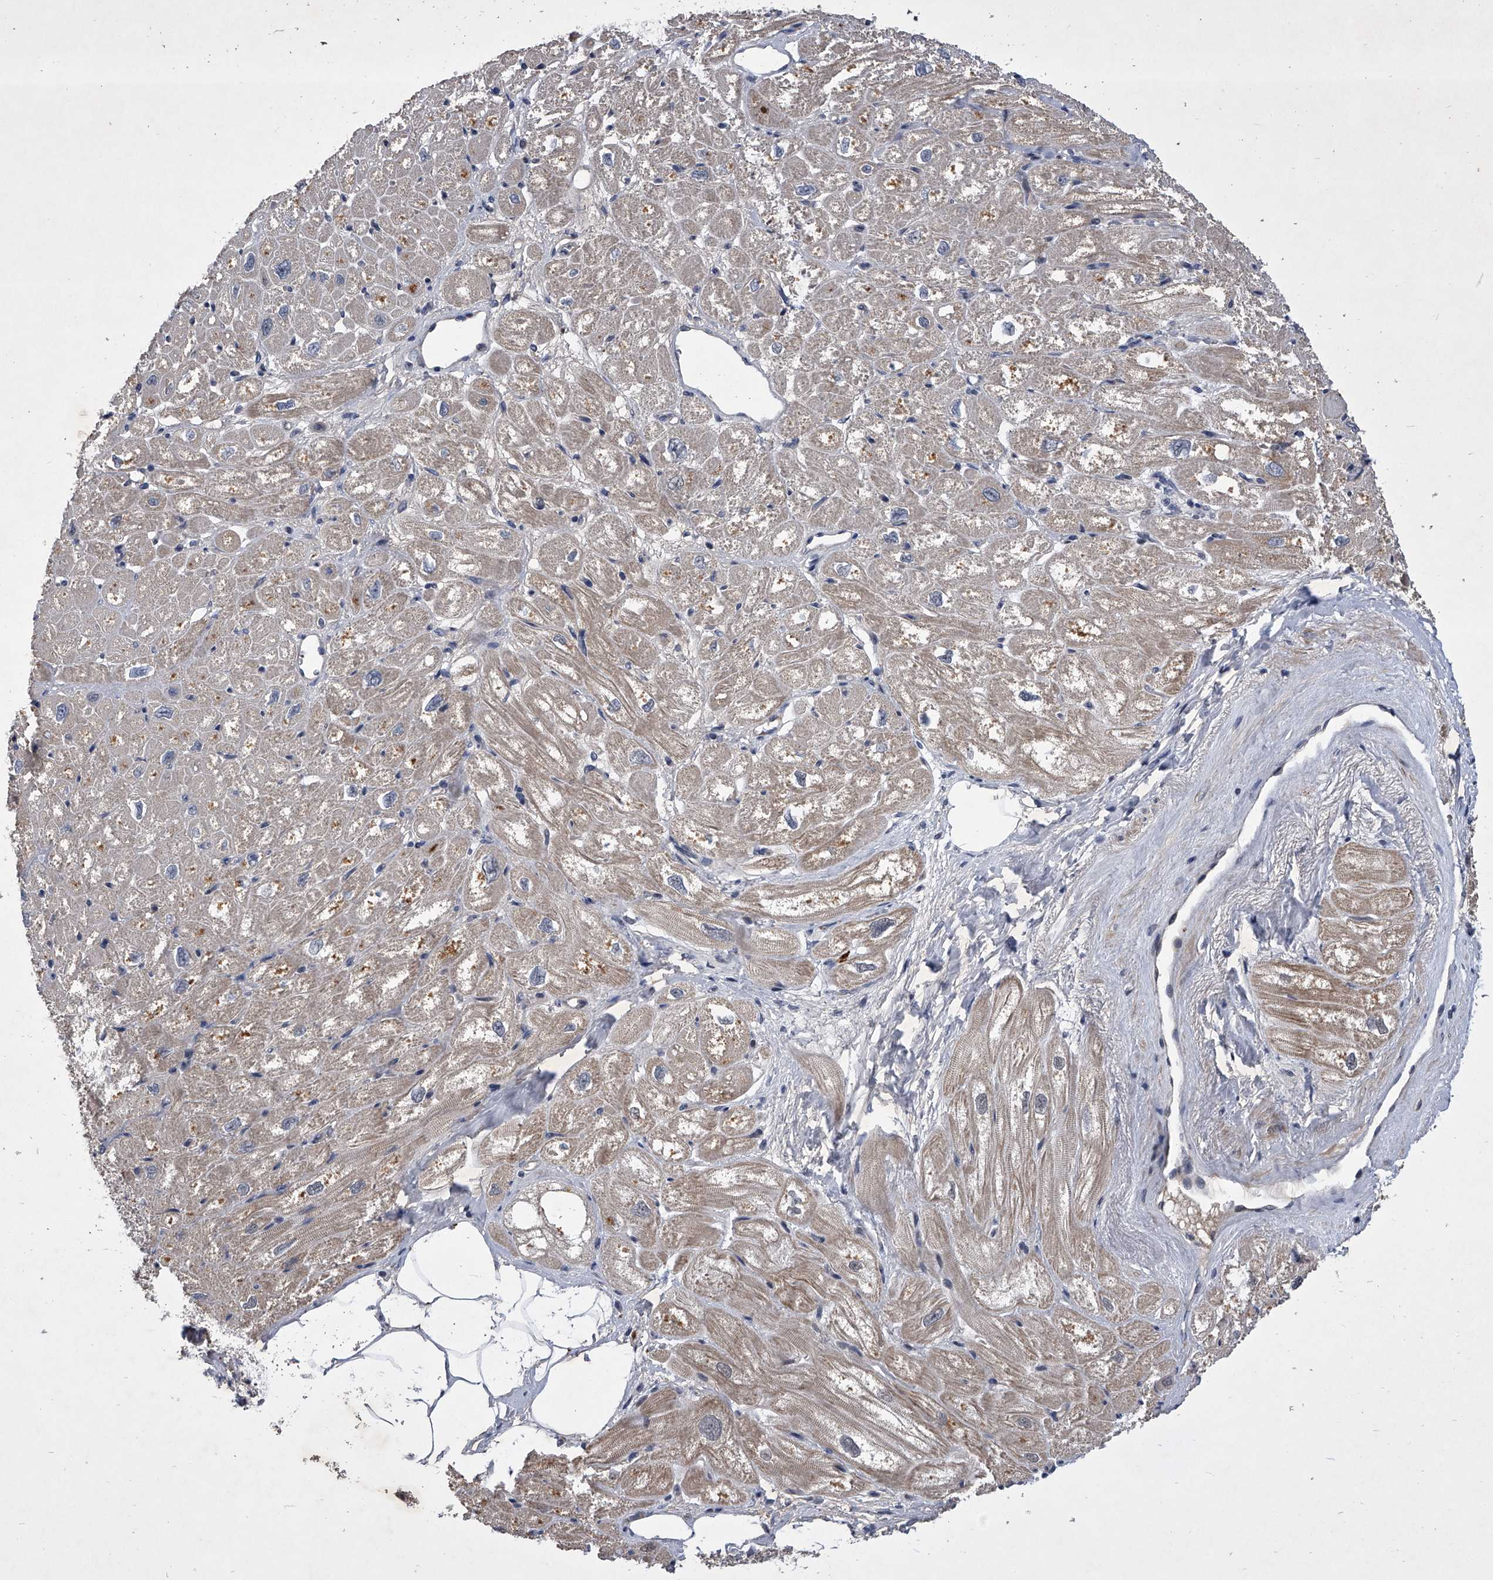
{"staining": {"intensity": "moderate", "quantity": "<25%", "location": "cytoplasmic/membranous"}, "tissue": "heart muscle", "cell_type": "Cardiomyocytes", "image_type": "normal", "snomed": [{"axis": "morphology", "description": "Normal tissue, NOS"}, {"axis": "topography", "description": "Heart"}], "caption": "Immunohistochemical staining of benign heart muscle shows low levels of moderate cytoplasmic/membranous expression in approximately <25% of cardiomyocytes. (DAB (3,3'-diaminobenzidine) IHC with brightfield microscopy, high magnification).", "gene": "ZNF76", "patient": {"sex": "male", "age": 50}}